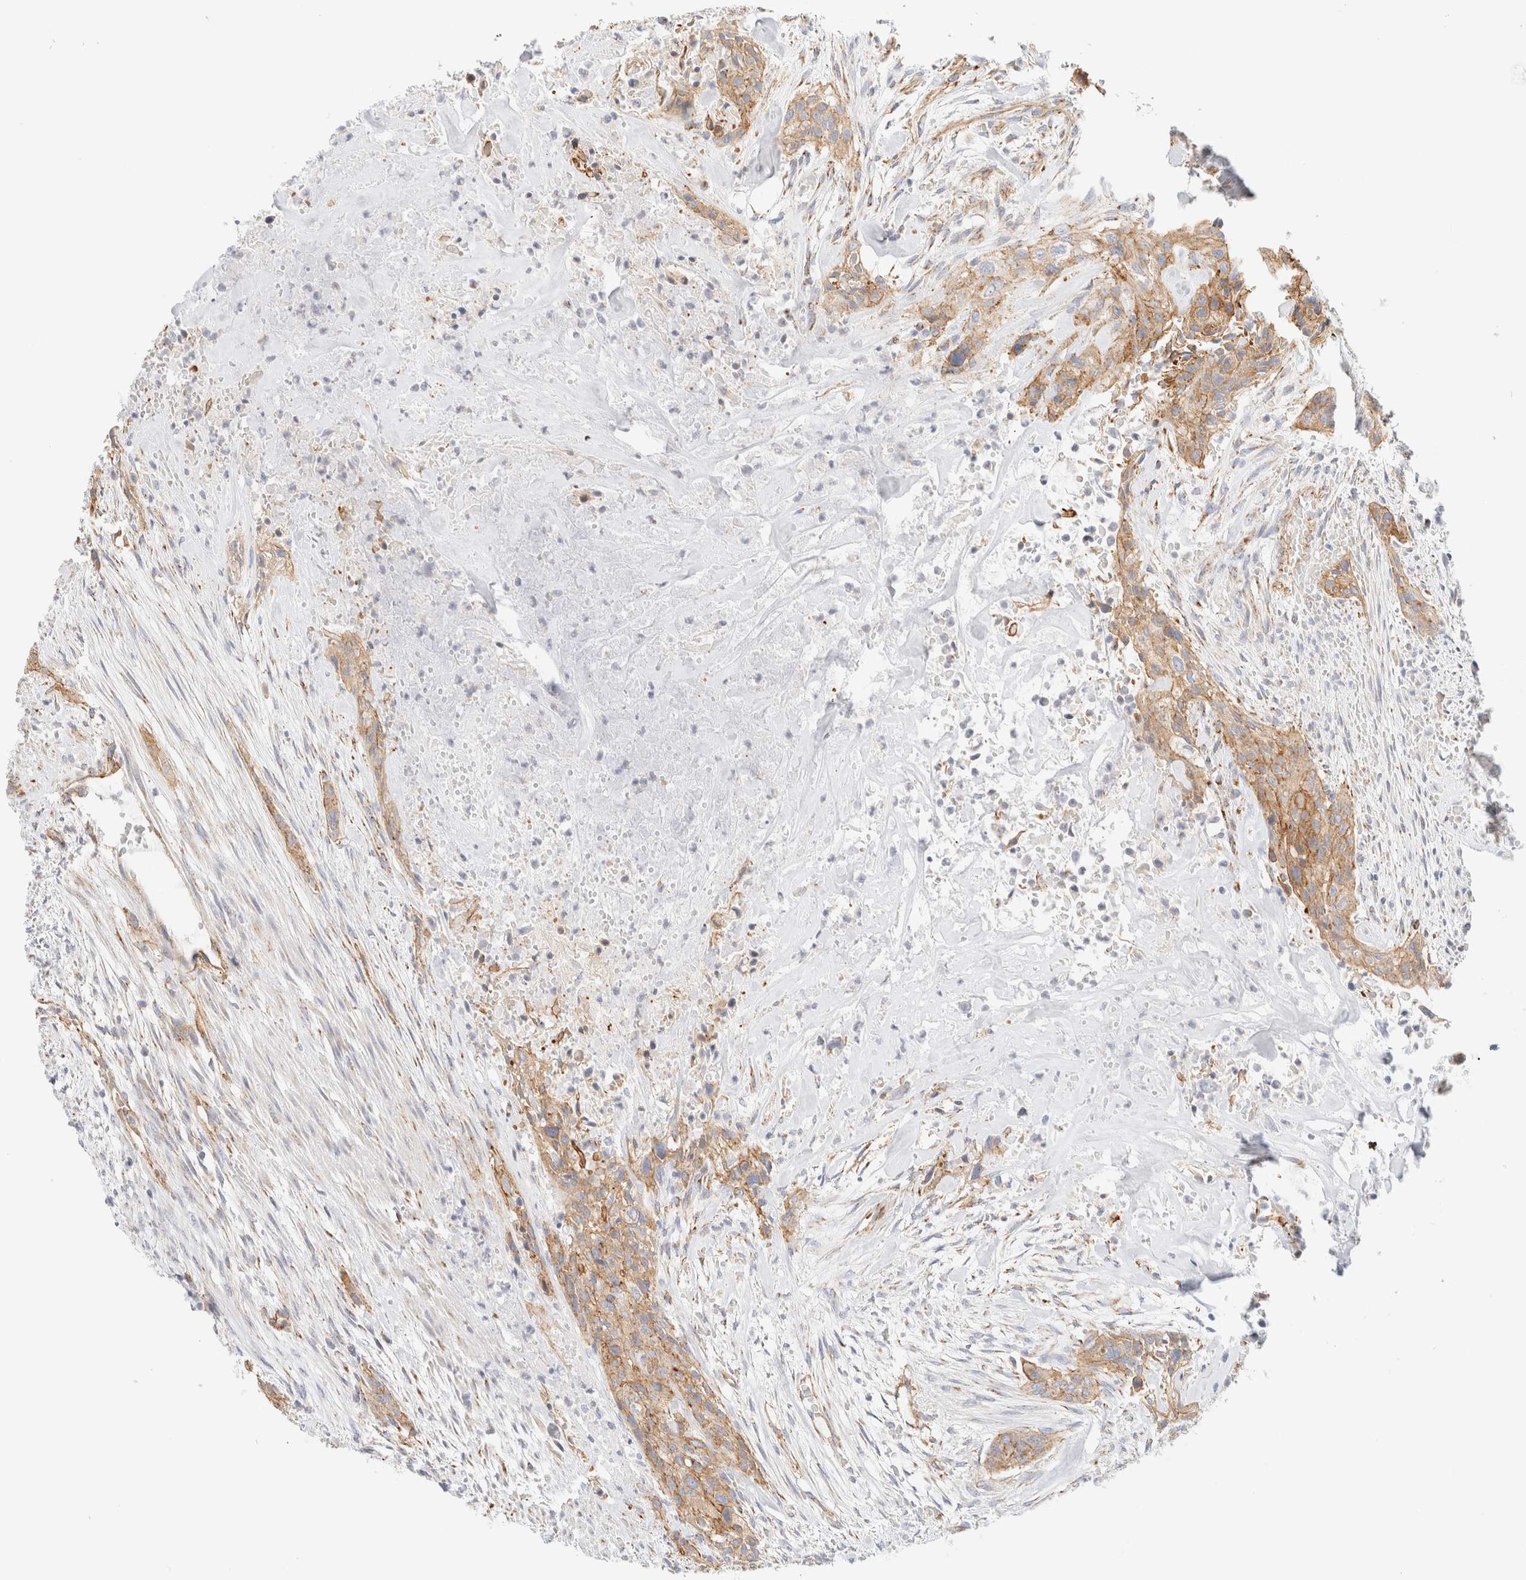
{"staining": {"intensity": "moderate", "quantity": ">75%", "location": "cytoplasmic/membranous"}, "tissue": "urothelial cancer", "cell_type": "Tumor cells", "image_type": "cancer", "snomed": [{"axis": "morphology", "description": "Urothelial carcinoma, High grade"}, {"axis": "topography", "description": "Urinary bladder"}], "caption": "Human urothelial cancer stained with a brown dye exhibits moderate cytoplasmic/membranous positive staining in approximately >75% of tumor cells.", "gene": "CYB5R4", "patient": {"sex": "male", "age": 35}}